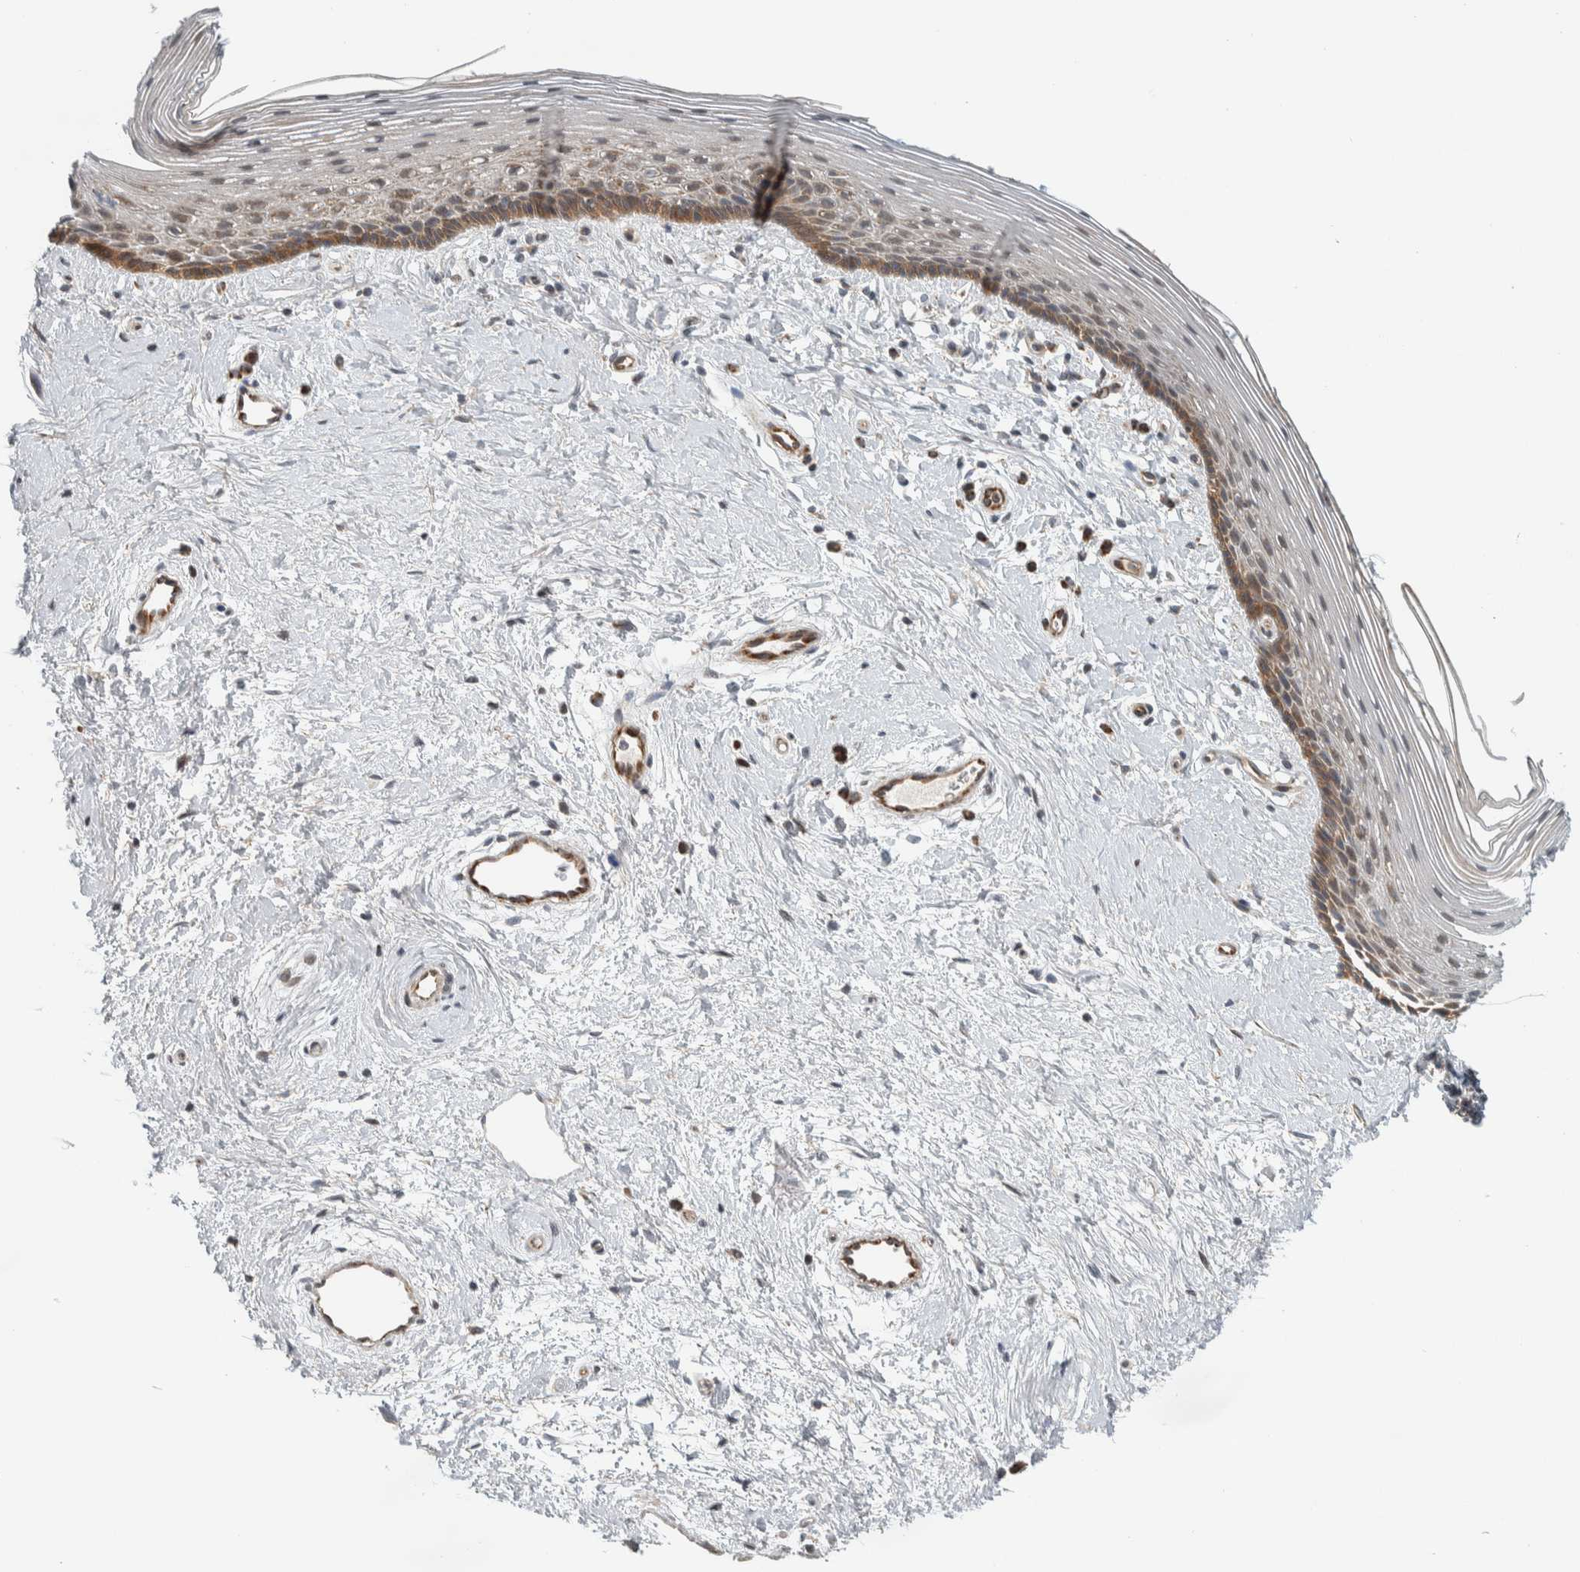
{"staining": {"intensity": "moderate", "quantity": "<25%", "location": "cytoplasmic/membranous"}, "tissue": "vagina", "cell_type": "Squamous epithelial cells", "image_type": "normal", "snomed": [{"axis": "morphology", "description": "Normal tissue, NOS"}, {"axis": "topography", "description": "Vagina"}], "caption": "Vagina stained with DAB IHC reveals low levels of moderate cytoplasmic/membranous positivity in approximately <25% of squamous epithelial cells. The protein is stained brown, and the nuclei are stained in blue (DAB IHC with brightfield microscopy, high magnification).", "gene": "AFP", "patient": {"sex": "female", "age": 46}}